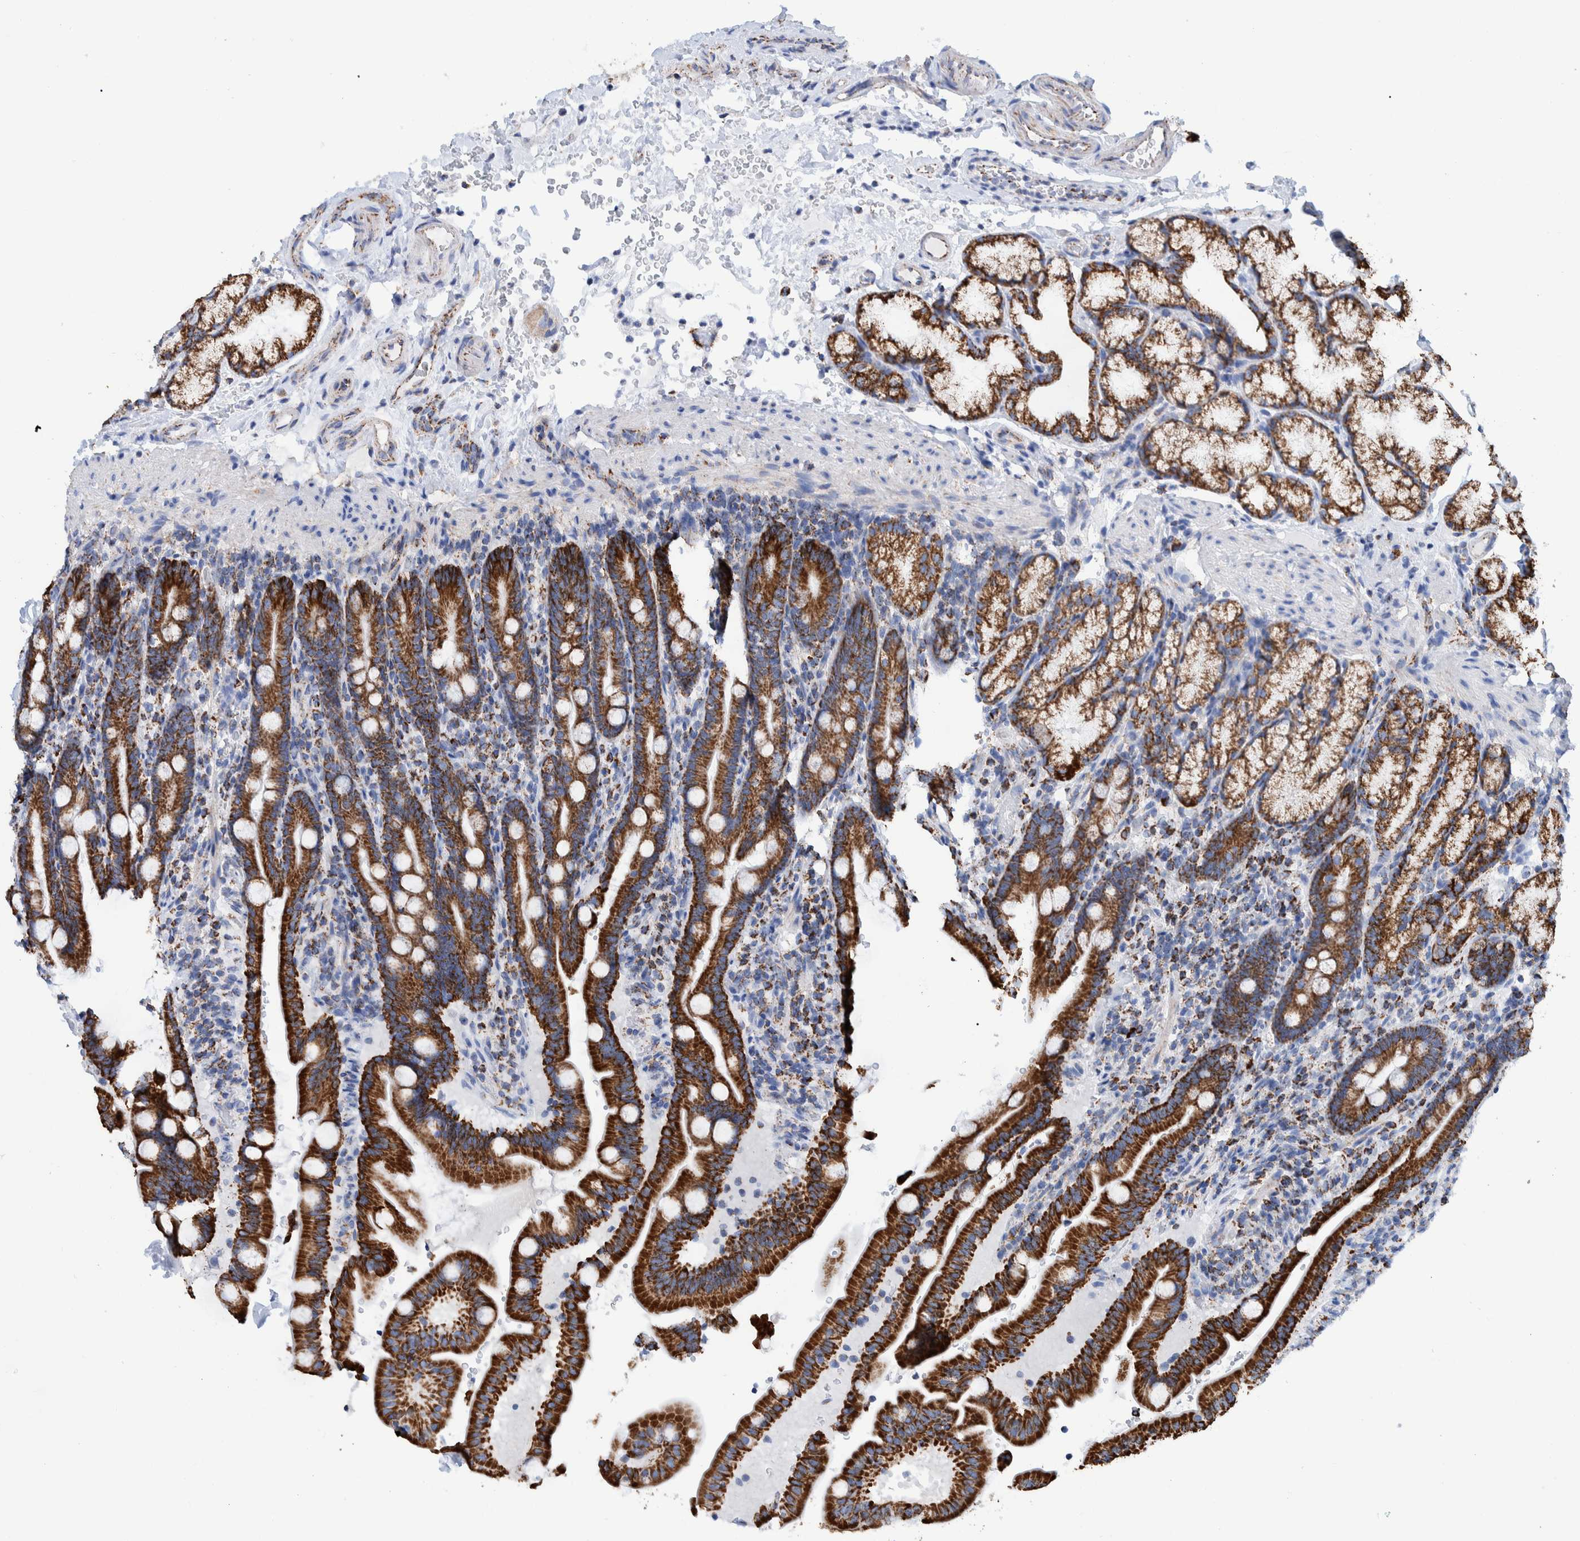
{"staining": {"intensity": "strong", "quantity": ">75%", "location": "cytoplasmic/membranous"}, "tissue": "duodenum", "cell_type": "Glandular cells", "image_type": "normal", "snomed": [{"axis": "morphology", "description": "Normal tissue, NOS"}, {"axis": "topography", "description": "Duodenum"}], "caption": "Human duodenum stained for a protein (brown) reveals strong cytoplasmic/membranous positive expression in about >75% of glandular cells.", "gene": "DECR1", "patient": {"sex": "male", "age": 54}}